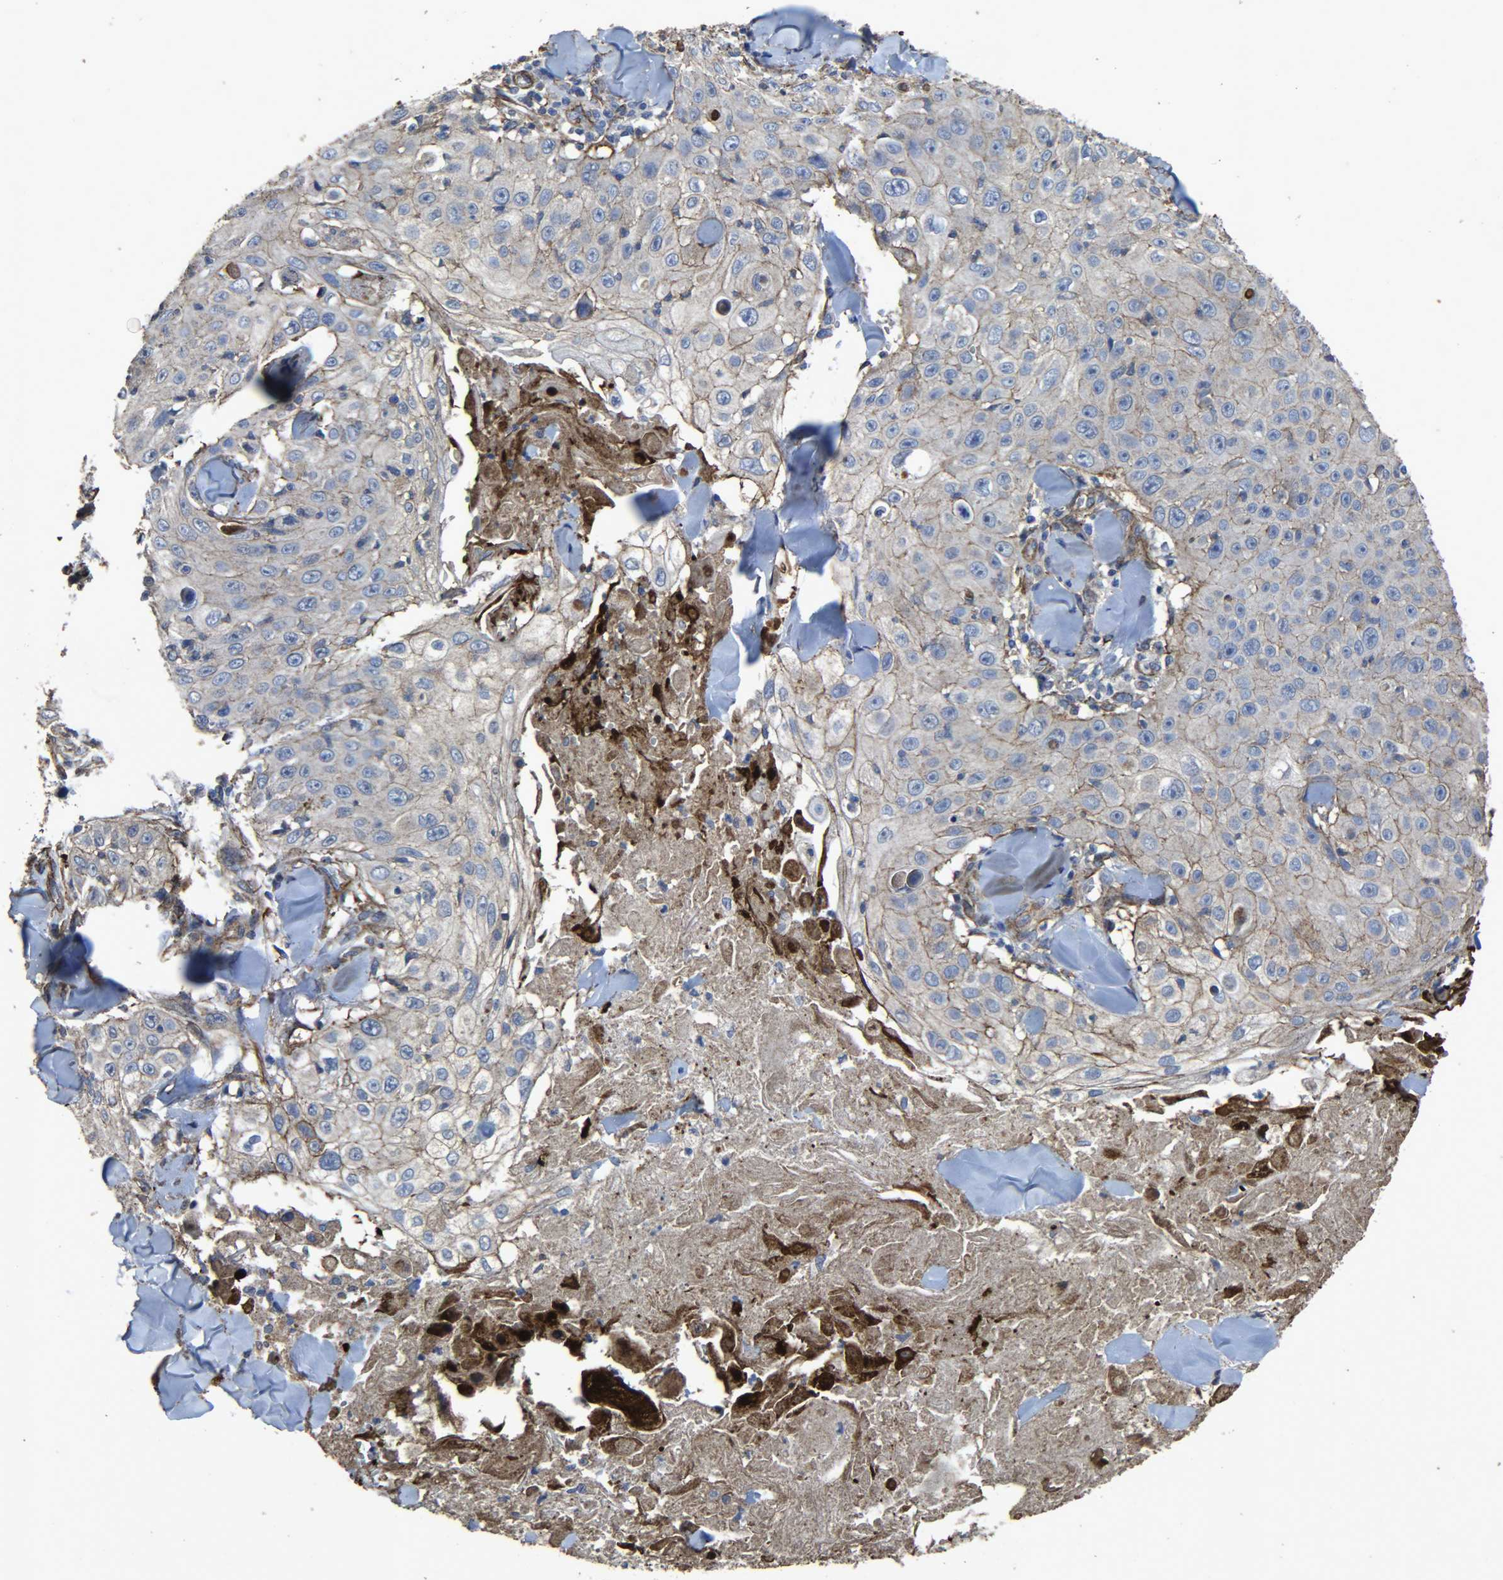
{"staining": {"intensity": "weak", "quantity": ">75%", "location": "cytoplasmic/membranous"}, "tissue": "skin cancer", "cell_type": "Tumor cells", "image_type": "cancer", "snomed": [{"axis": "morphology", "description": "Squamous cell carcinoma, NOS"}, {"axis": "topography", "description": "Skin"}], "caption": "A brown stain highlights weak cytoplasmic/membranous positivity of a protein in human squamous cell carcinoma (skin) tumor cells.", "gene": "TPM4", "patient": {"sex": "male", "age": 86}}